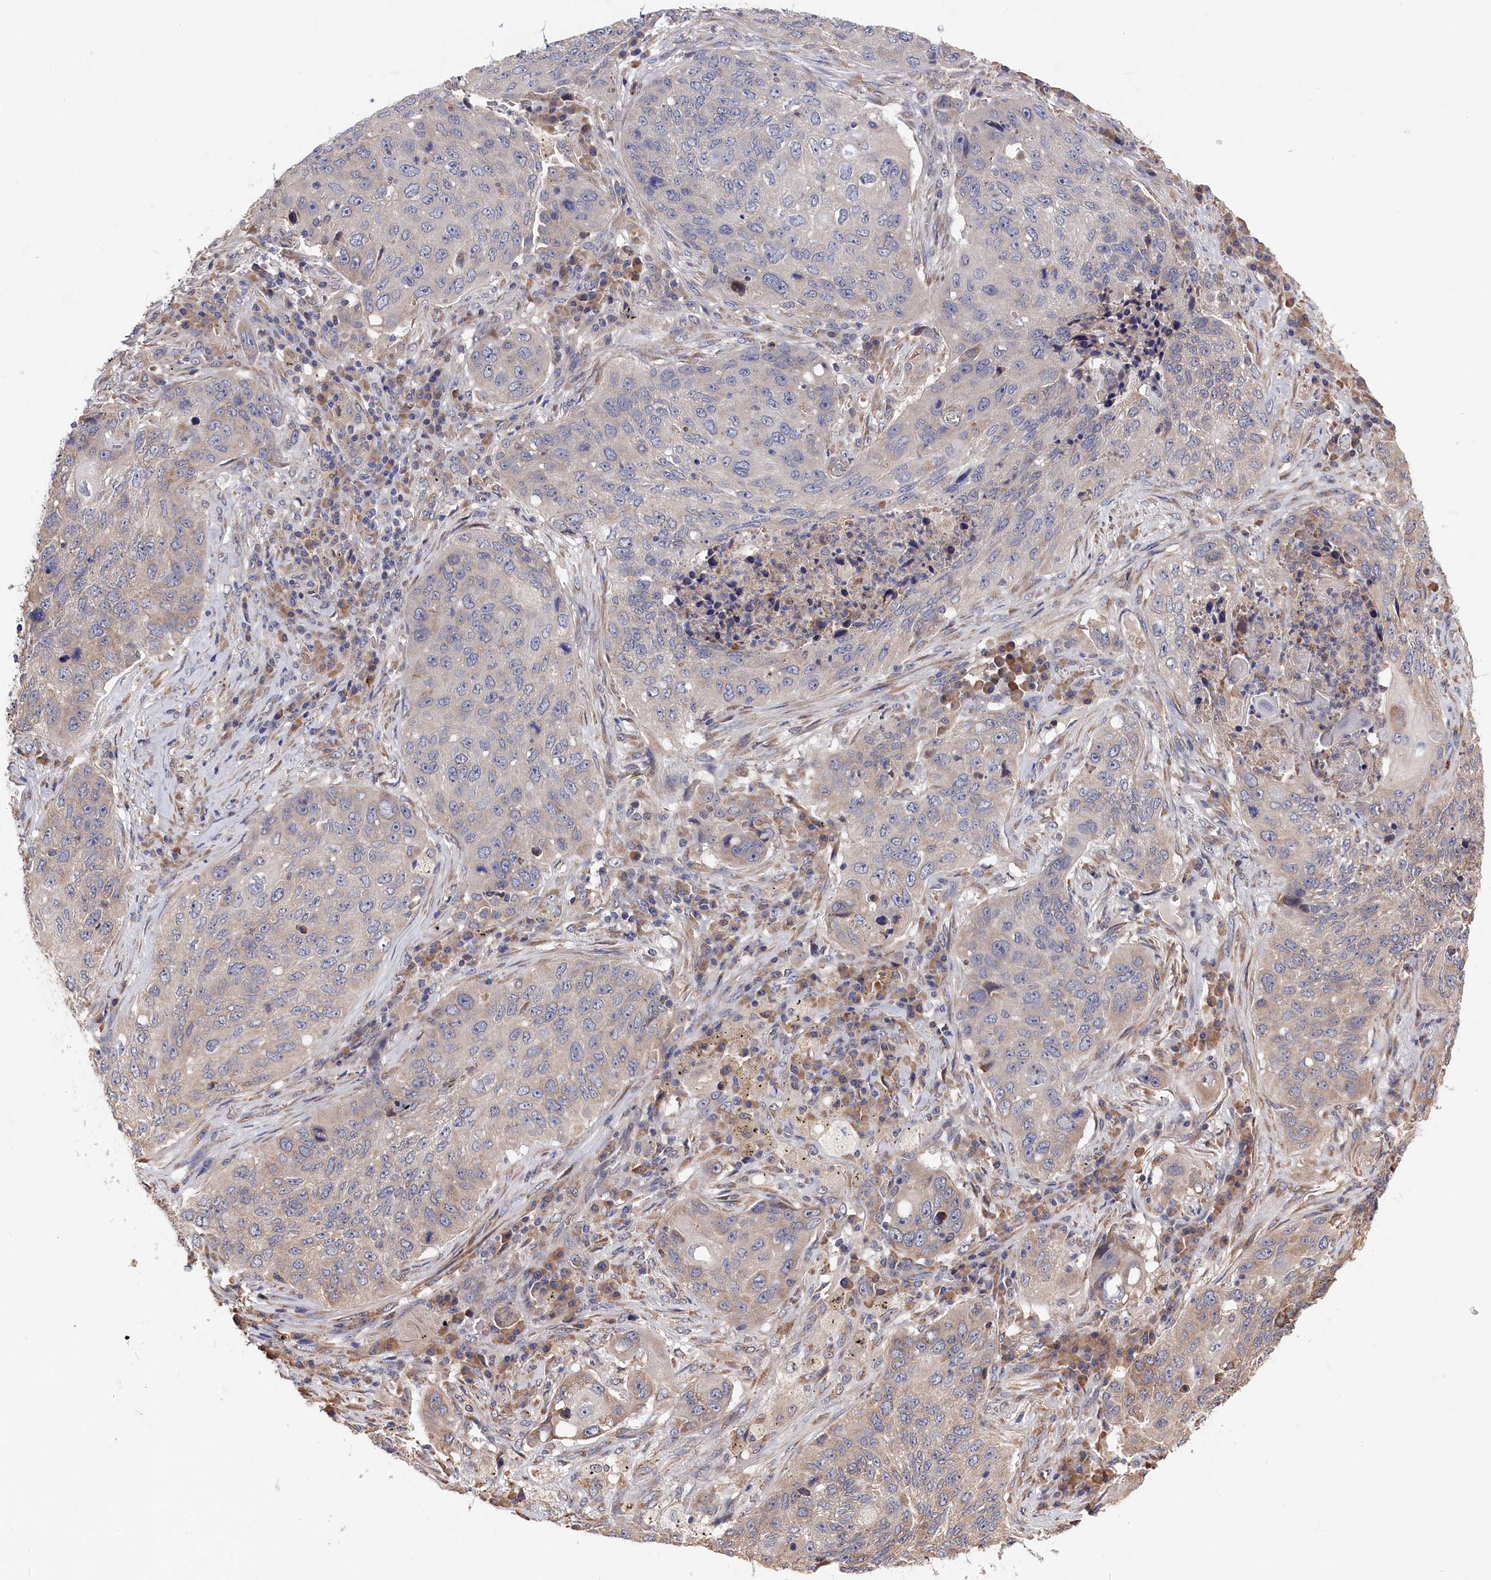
{"staining": {"intensity": "negative", "quantity": "none", "location": "none"}, "tissue": "lung cancer", "cell_type": "Tumor cells", "image_type": "cancer", "snomed": [{"axis": "morphology", "description": "Squamous cell carcinoma, NOS"}, {"axis": "topography", "description": "Lung"}], "caption": "There is no significant expression in tumor cells of squamous cell carcinoma (lung).", "gene": "CYB5D2", "patient": {"sex": "female", "age": 63}}